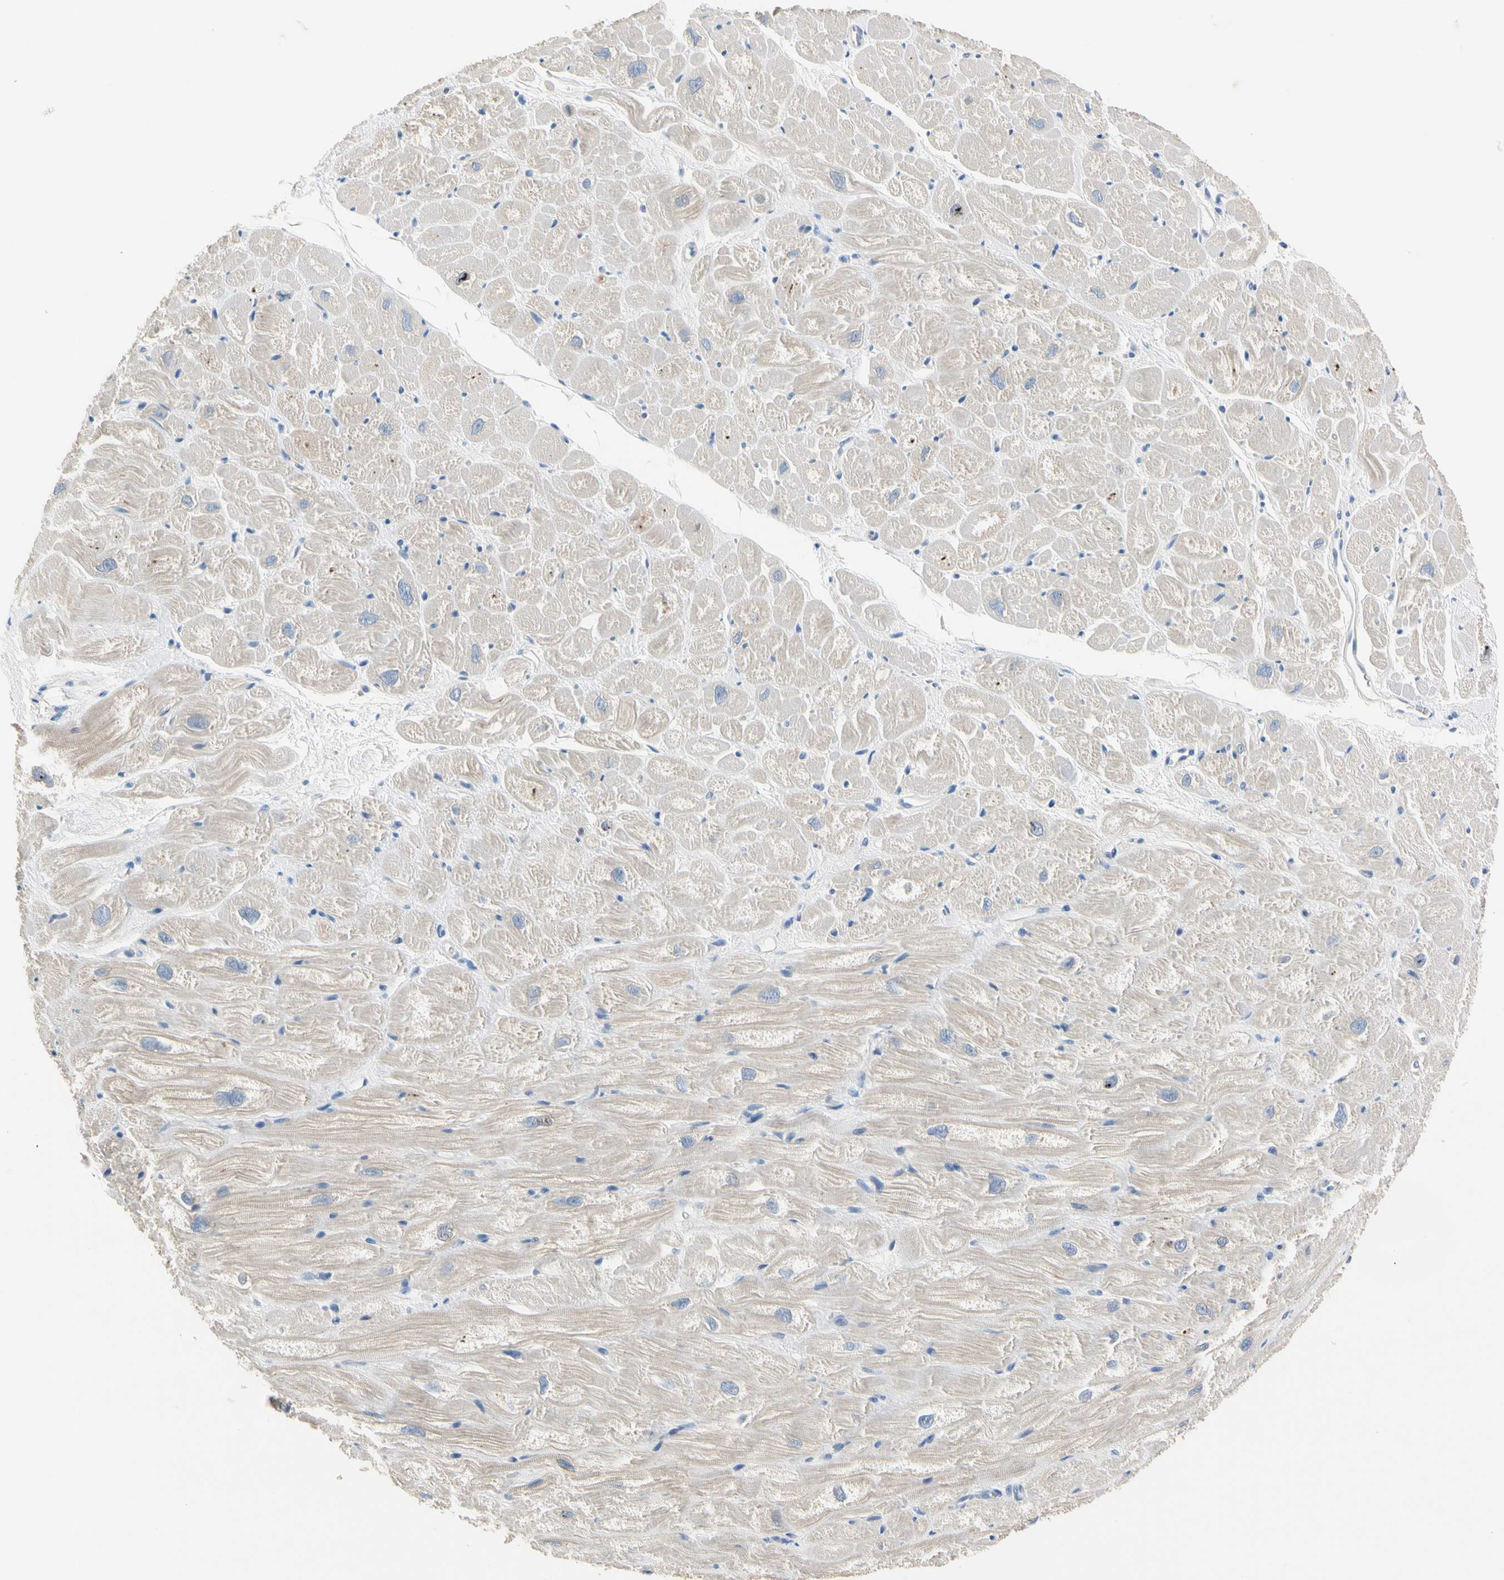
{"staining": {"intensity": "negative", "quantity": "none", "location": "none"}, "tissue": "heart muscle", "cell_type": "Cardiomyocytes", "image_type": "normal", "snomed": [{"axis": "morphology", "description": "Normal tissue, NOS"}, {"axis": "topography", "description": "Heart"}], "caption": "High magnification brightfield microscopy of unremarkable heart muscle stained with DAB (3,3'-diaminobenzidine) (brown) and counterstained with hematoxylin (blue): cardiomyocytes show no significant positivity. (IHC, brightfield microscopy, high magnification).", "gene": "MARK1", "patient": {"sex": "male", "age": 49}}